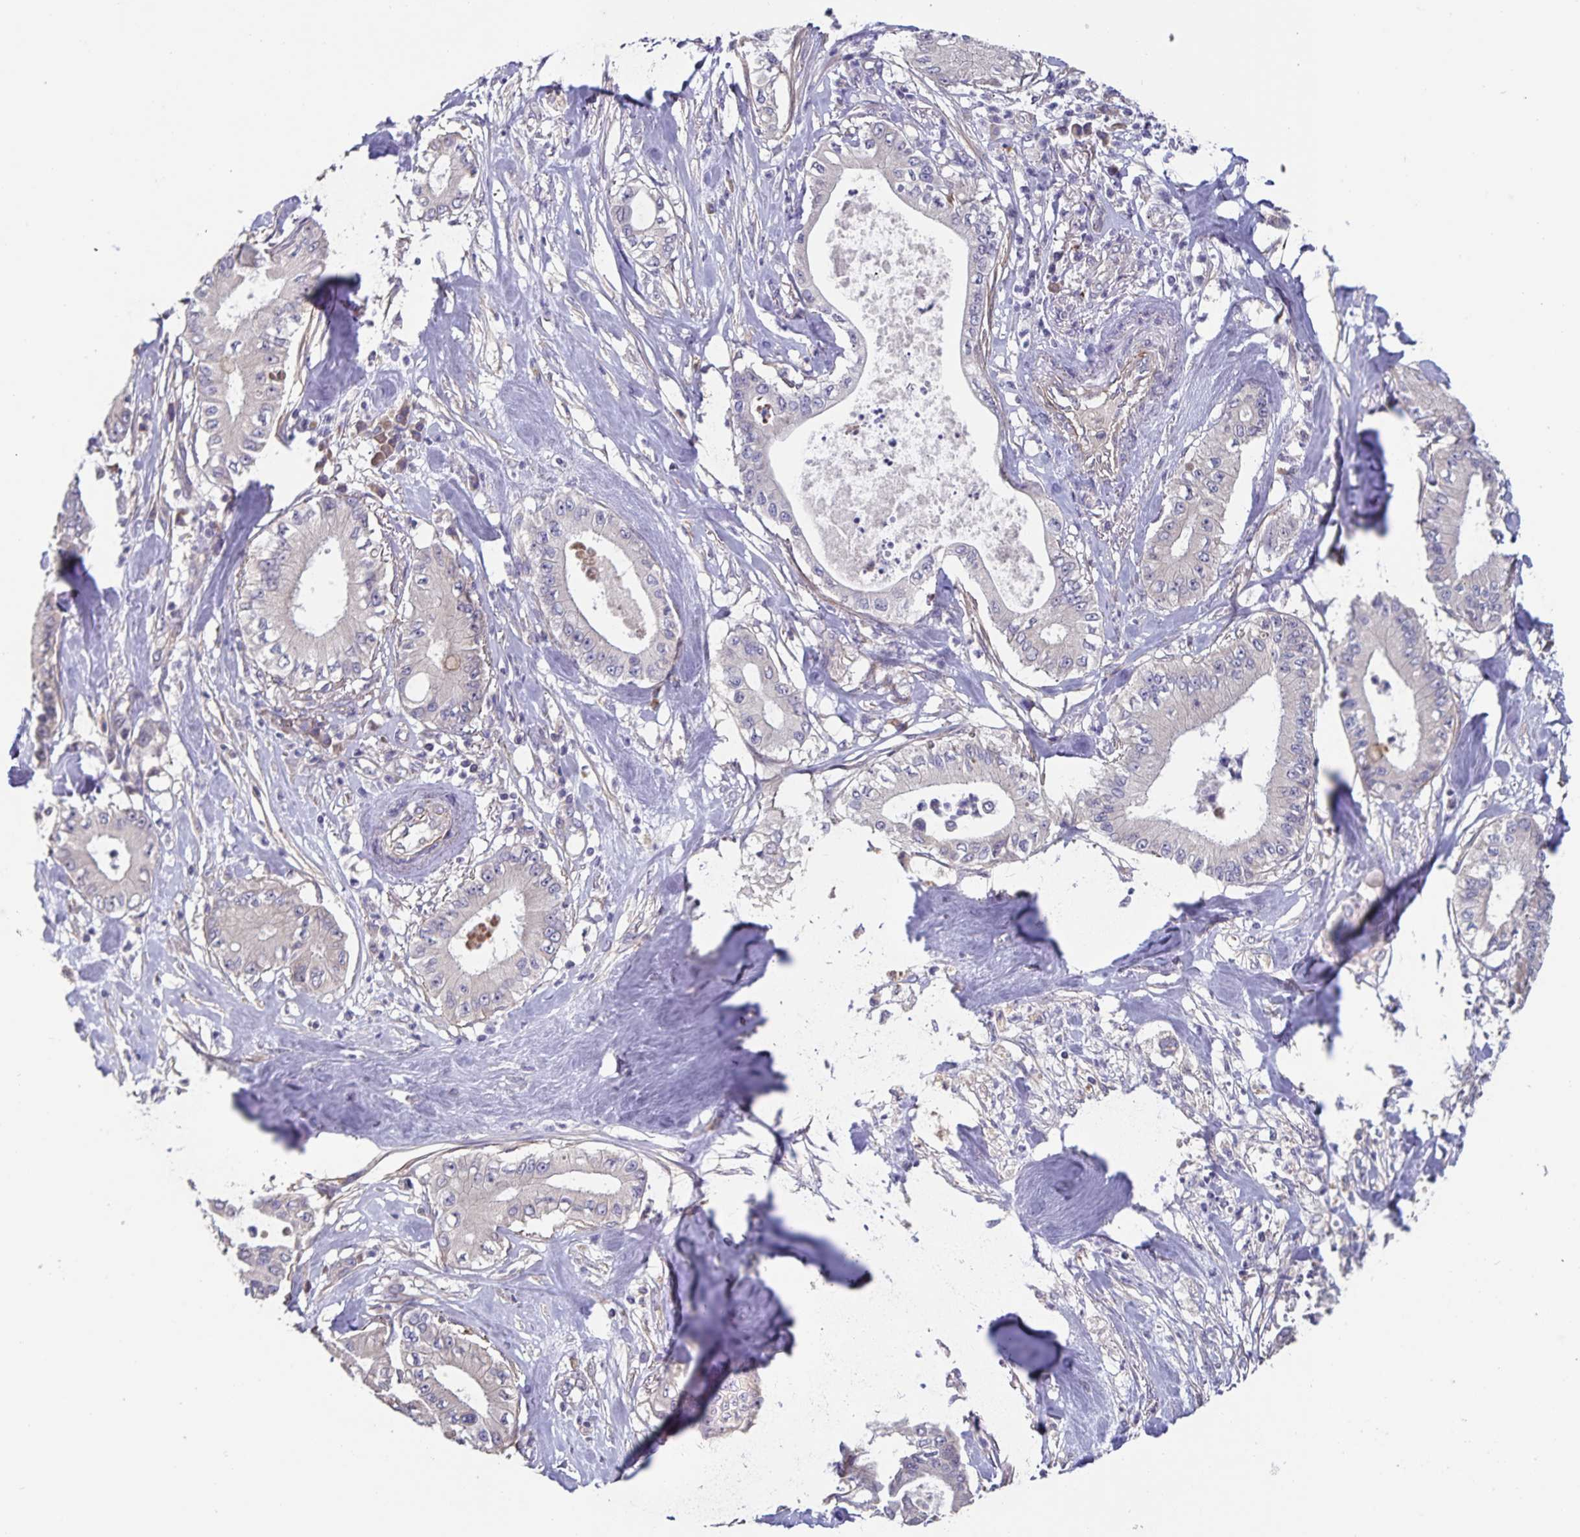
{"staining": {"intensity": "negative", "quantity": "none", "location": "none"}, "tissue": "pancreatic cancer", "cell_type": "Tumor cells", "image_type": "cancer", "snomed": [{"axis": "morphology", "description": "Adenocarcinoma, NOS"}, {"axis": "topography", "description": "Pancreas"}], "caption": "Adenocarcinoma (pancreatic) was stained to show a protein in brown. There is no significant expression in tumor cells.", "gene": "FBXL16", "patient": {"sex": "male", "age": 71}}